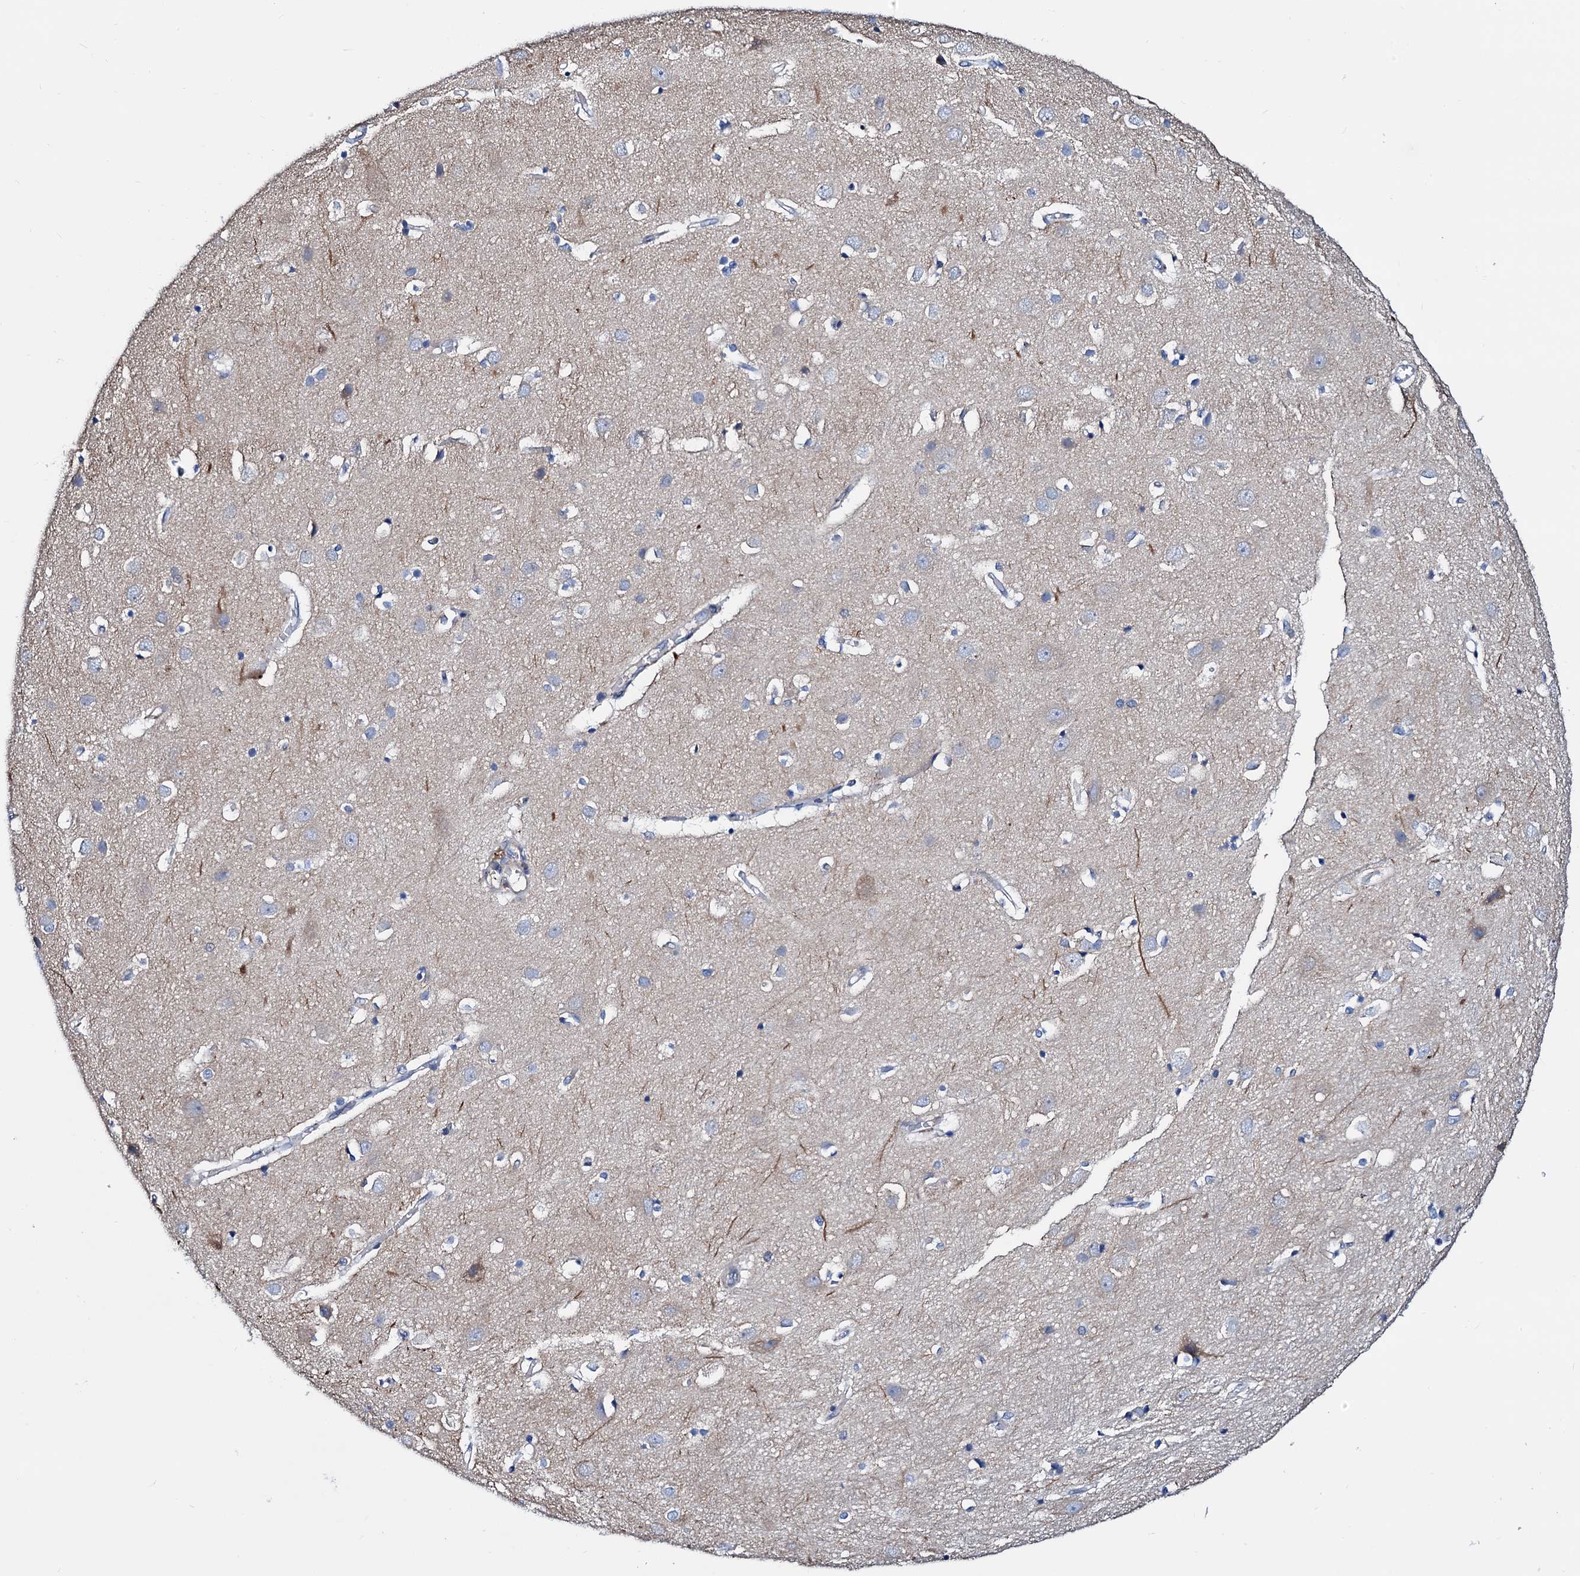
{"staining": {"intensity": "negative", "quantity": "none", "location": "none"}, "tissue": "cerebral cortex", "cell_type": "Endothelial cells", "image_type": "normal", "snomed": [{"axis": "morphology", "description": "Normal tissue, NOS"}, {"axis": "topography", "description": "Cerebral cortex"}], "caption": "The micrograph displays no significant positivity in endothelial cells of cerebral cortex.", "gene": "GCOM1", "patient": {"sex": "male", "age": 54}}